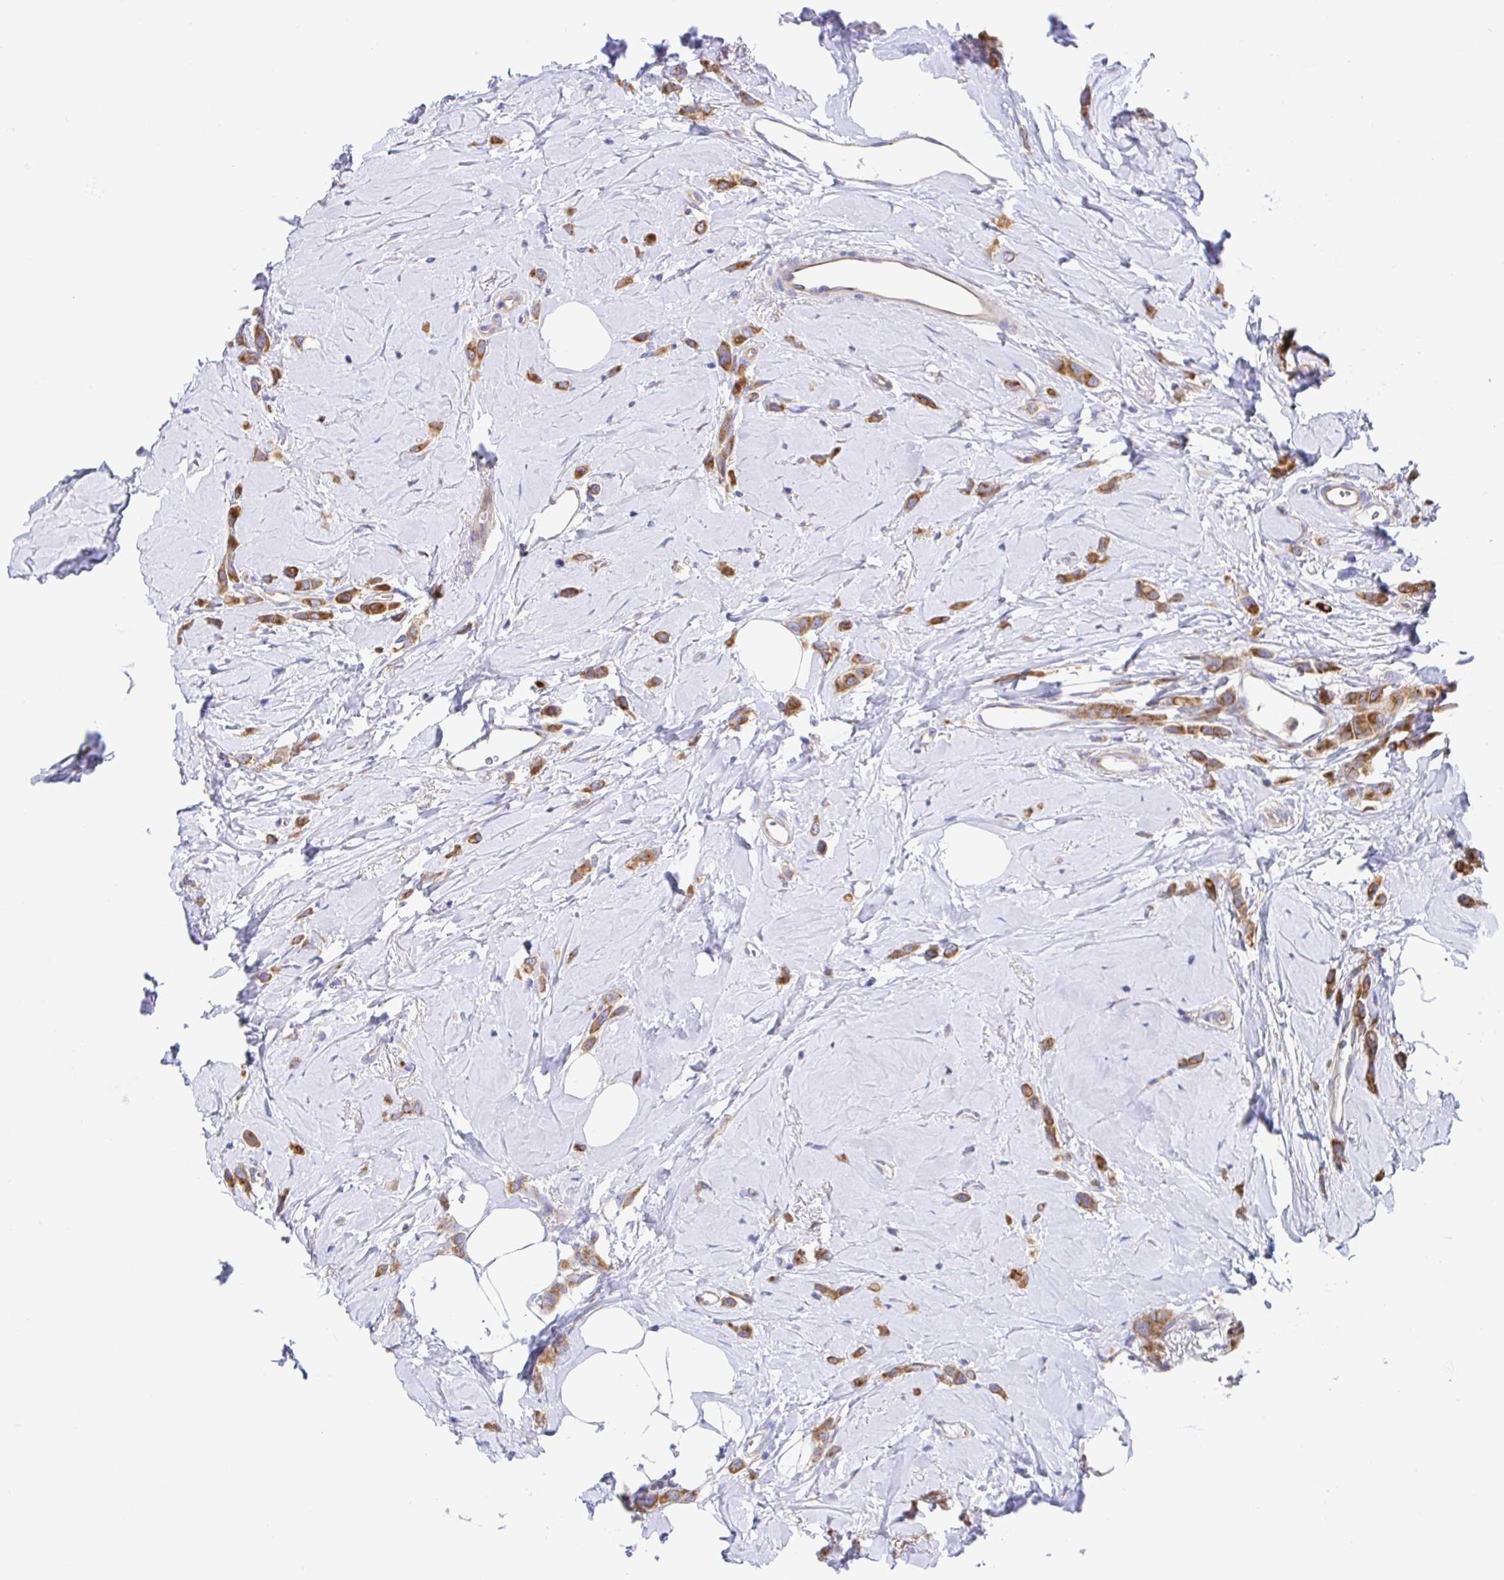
{"staining": {"intensity": "moderate", "quantity": ">75%", "location": "cytoplasmic/membranous"}, "tissue": "breast cancer", "cell_type": "Tumor cells", "image_type": "cancer", "snomed": [{"axis": "morphology", "description": "Lobular carcinoma"}, {"axis": "topography", "description": "Breast"}], "caption": "Tumor cells display moderate cytoplasmic/membranous positivity in approximately >75% of cells in breast cancer (lobular carcinoma). (Stains: DAB in brown, nuclei in blue, Microscopy: brightfield microscopy at high magnification).", "gene": "GOLGA1", "patient": {"sex": "female", "age": 66}}